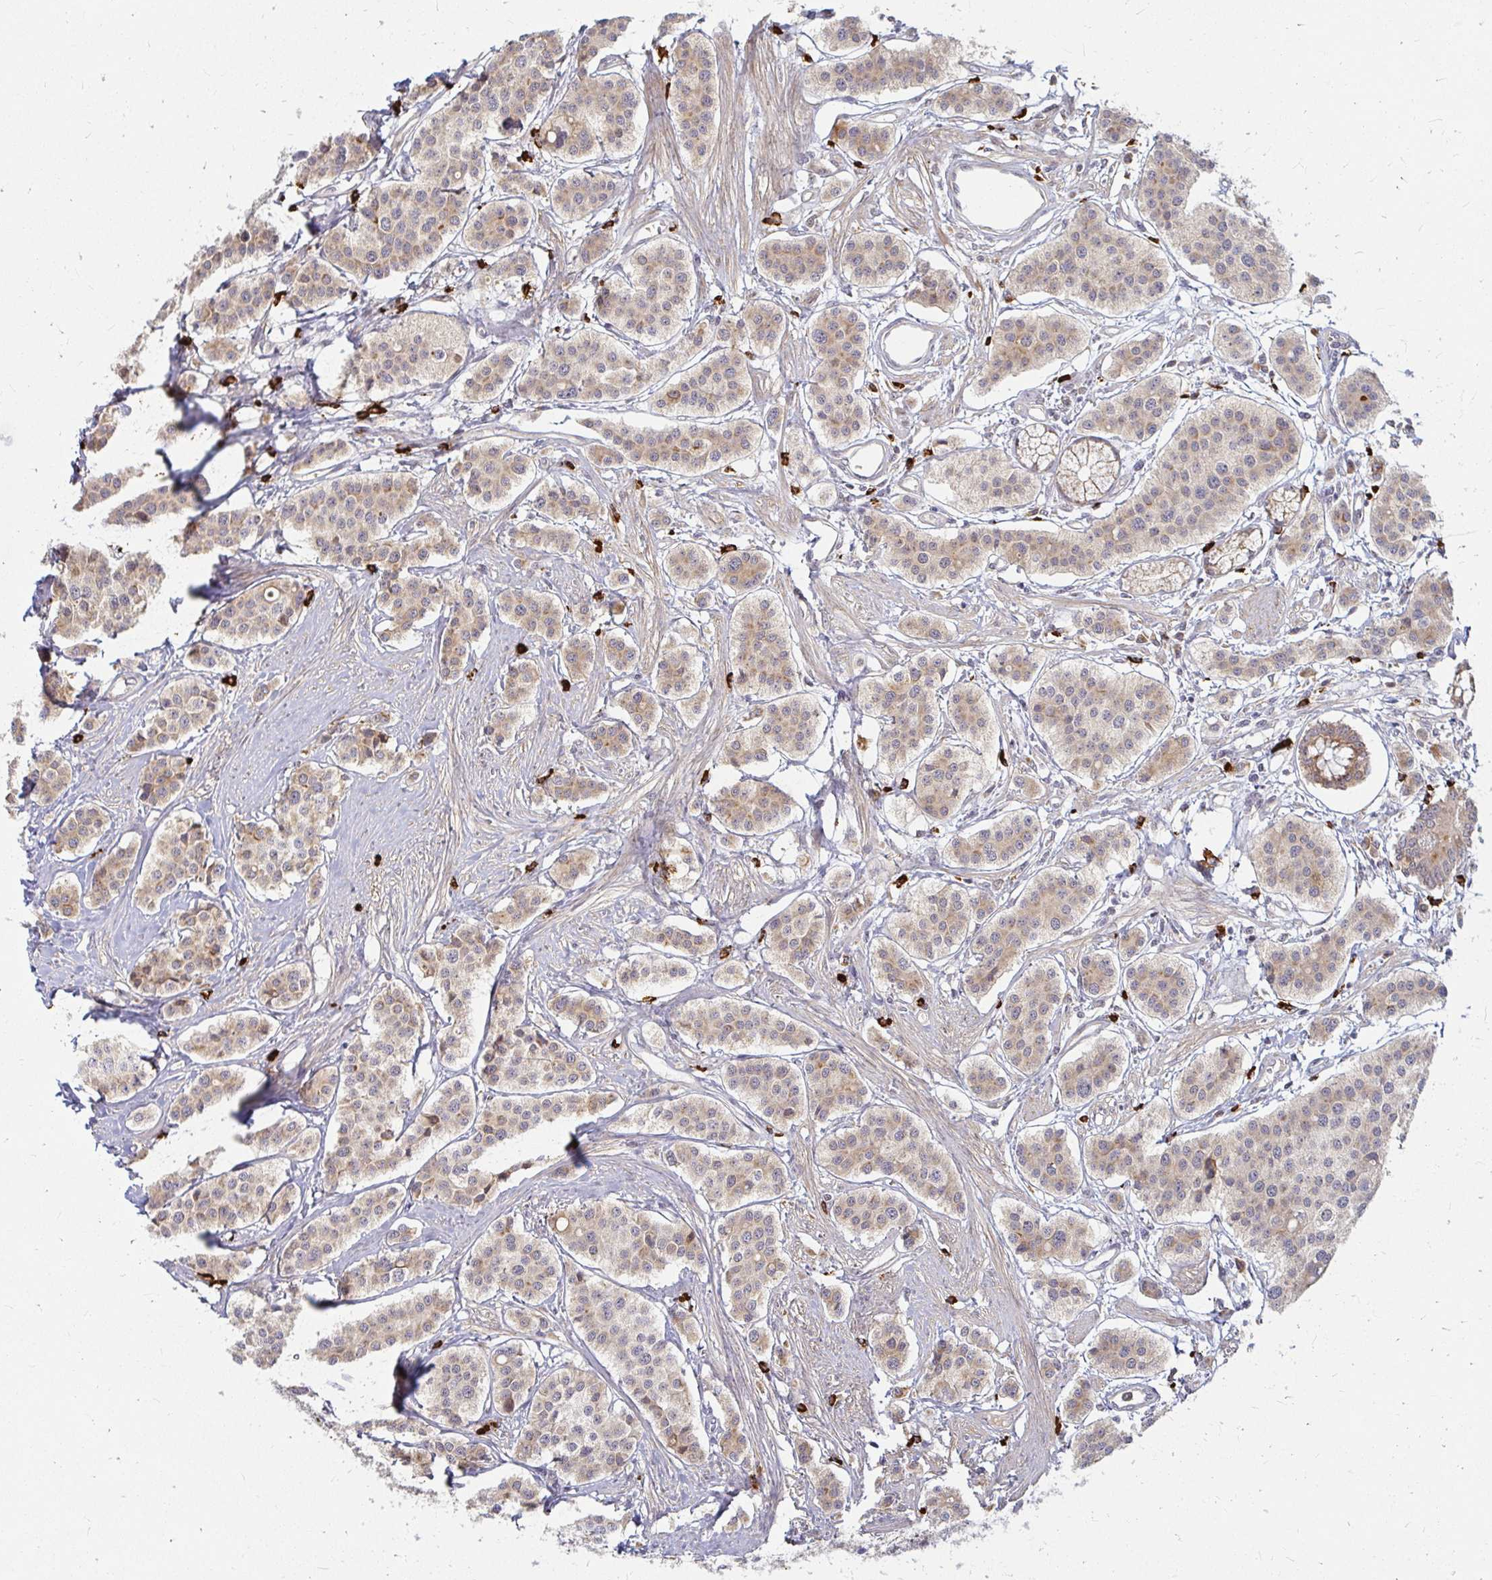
{"staining": {"intensity": "weak", "quantity": "25%-75%", "location": "cytoplasmic/membranous"}, "tissue": "carcinoid", "cell_type": "Tumor cells", "image_type": "cancer", "snomed": [{"axis": "morphology", "description": "Carcinoid, malignant, NOS"}, {"axis": "topography", "description": "Small intestine"}], "caption": "Immunohistochemical staining of human carcinoid (malignant) shows low levels of weak cytoplasmic/membranous protein positivity in approximately 25%-75% of tumor cells.", "gene": "CAST", "patient": {"sex": "male", "age": 60}}